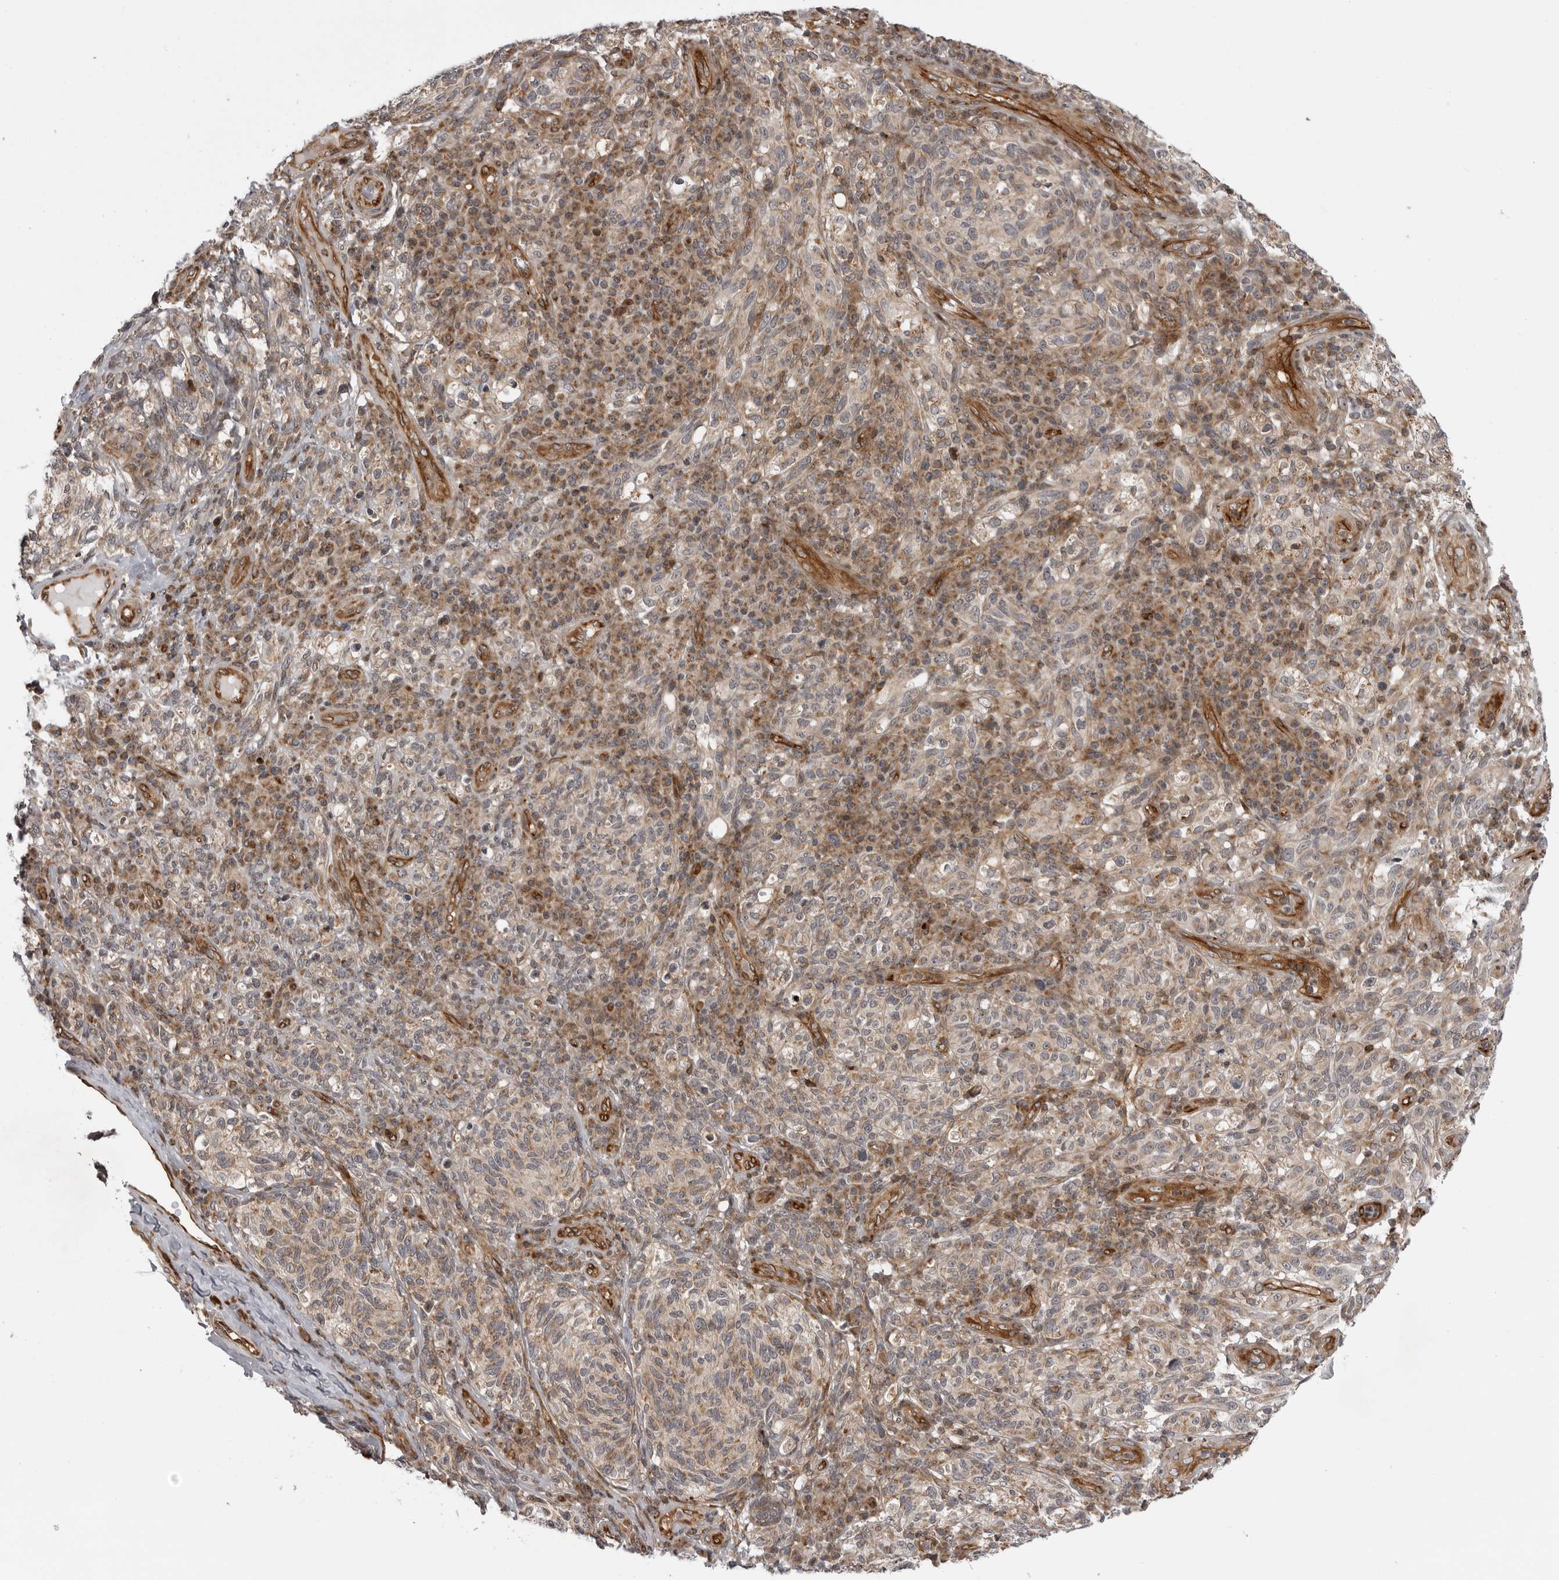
{"staining": {"intensity": "weak", "quantity": "<25%", "location": "cytoplasmic/membranous,nuclear"}, "tissue": "melanoma", "cell_type": "Tumor cells", "image_type": "cancer", "snomed": [{"axis": "morphology", "description": "Malignant melanoma, NOS"}, {"axis": "topography", "description": "Skin"}], "caption": "Photomicrograph shows no protein staining in tumor cells of malignant melanoma tissue.", "gene": "ABL1", "patient": {"sex": "female", "age": 73}}